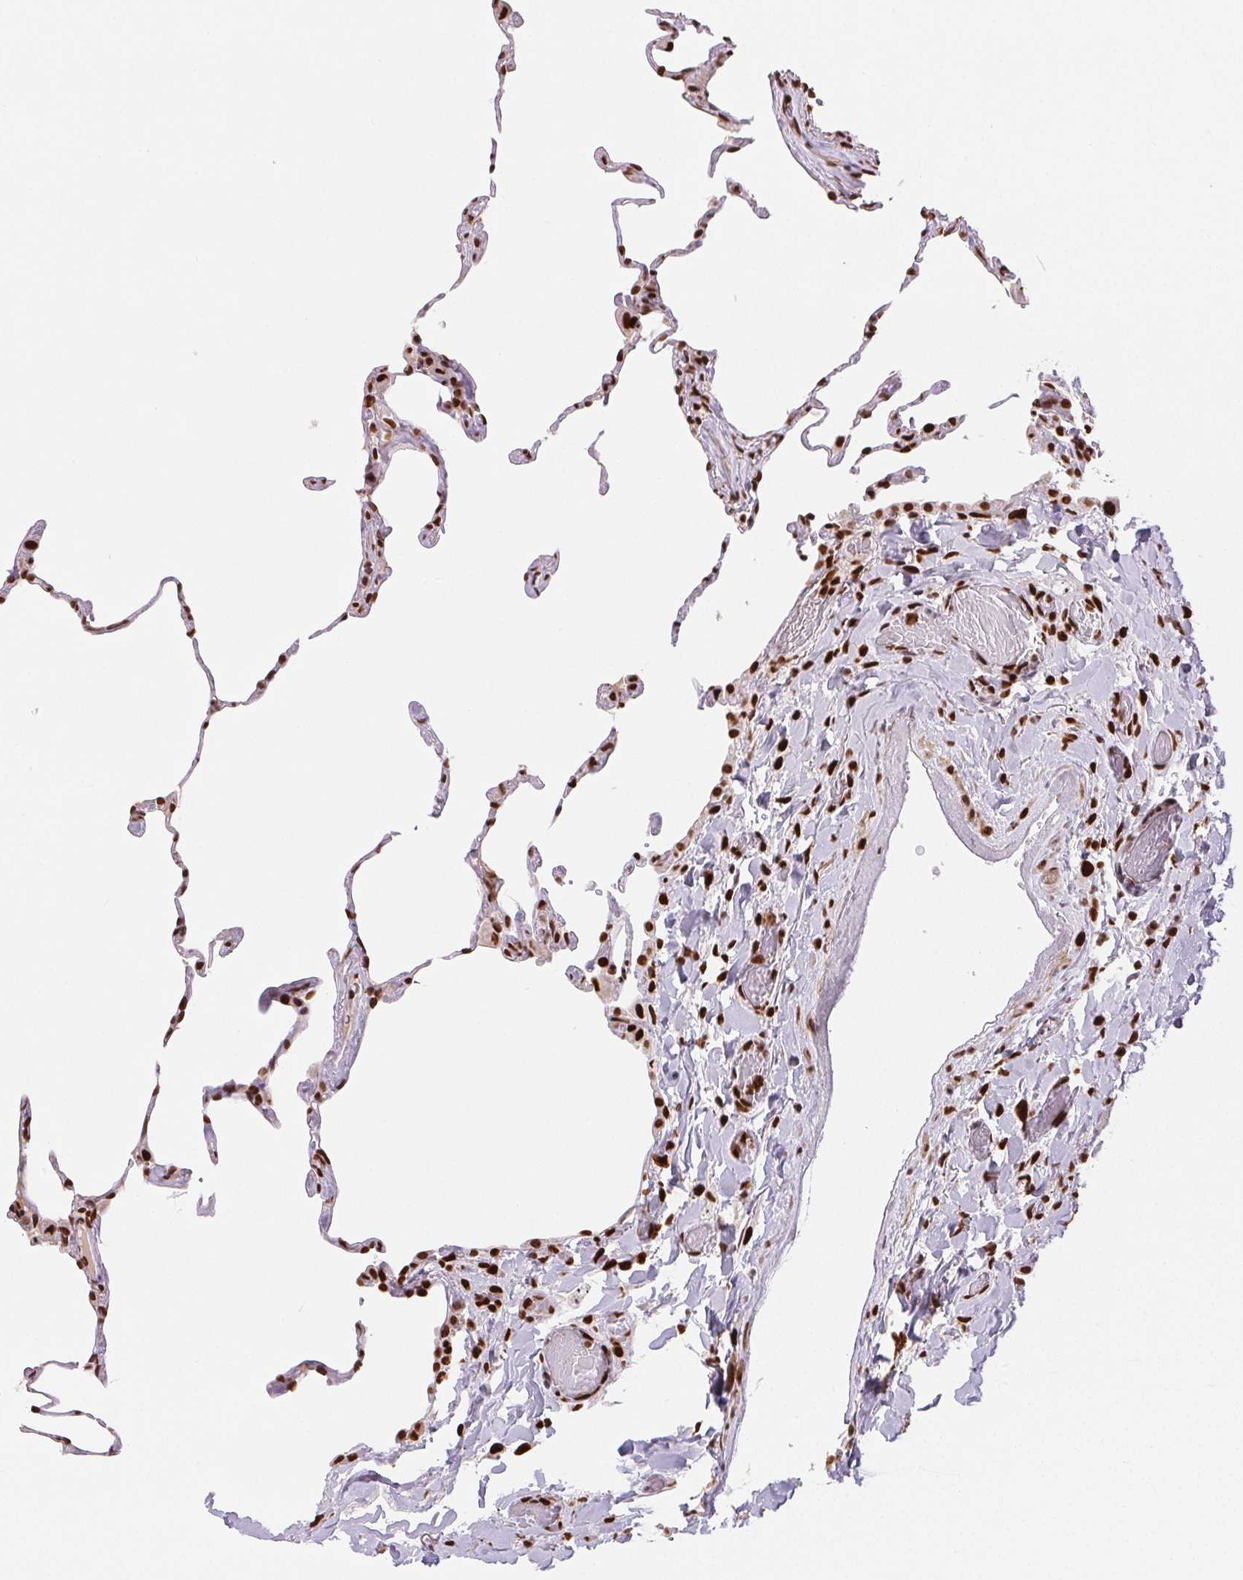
{"staining": {"intensity": "strong", "quantity": "25%-75%", "location": "nuclear"}, "tissue": "lung", "cell_type": "Alveolar cells", "image_type": "normal", "snomed": [{"axis": "morphology", "description": "Normal tissue, NOS"}, {"axis": "topography", "description": "Lung"}], "caption": "An immunohistochemistry micrograph of normal tissue is shown. Protein staining in brown highlights strong nuclear positivity in lung within alveolar cells. (DAB (3,3'-diaminobenzidine) IHC with brightfield microscopy, high magnification).", "gene": "ZNF80", "patient": {"sex": "female", "age": 57}}